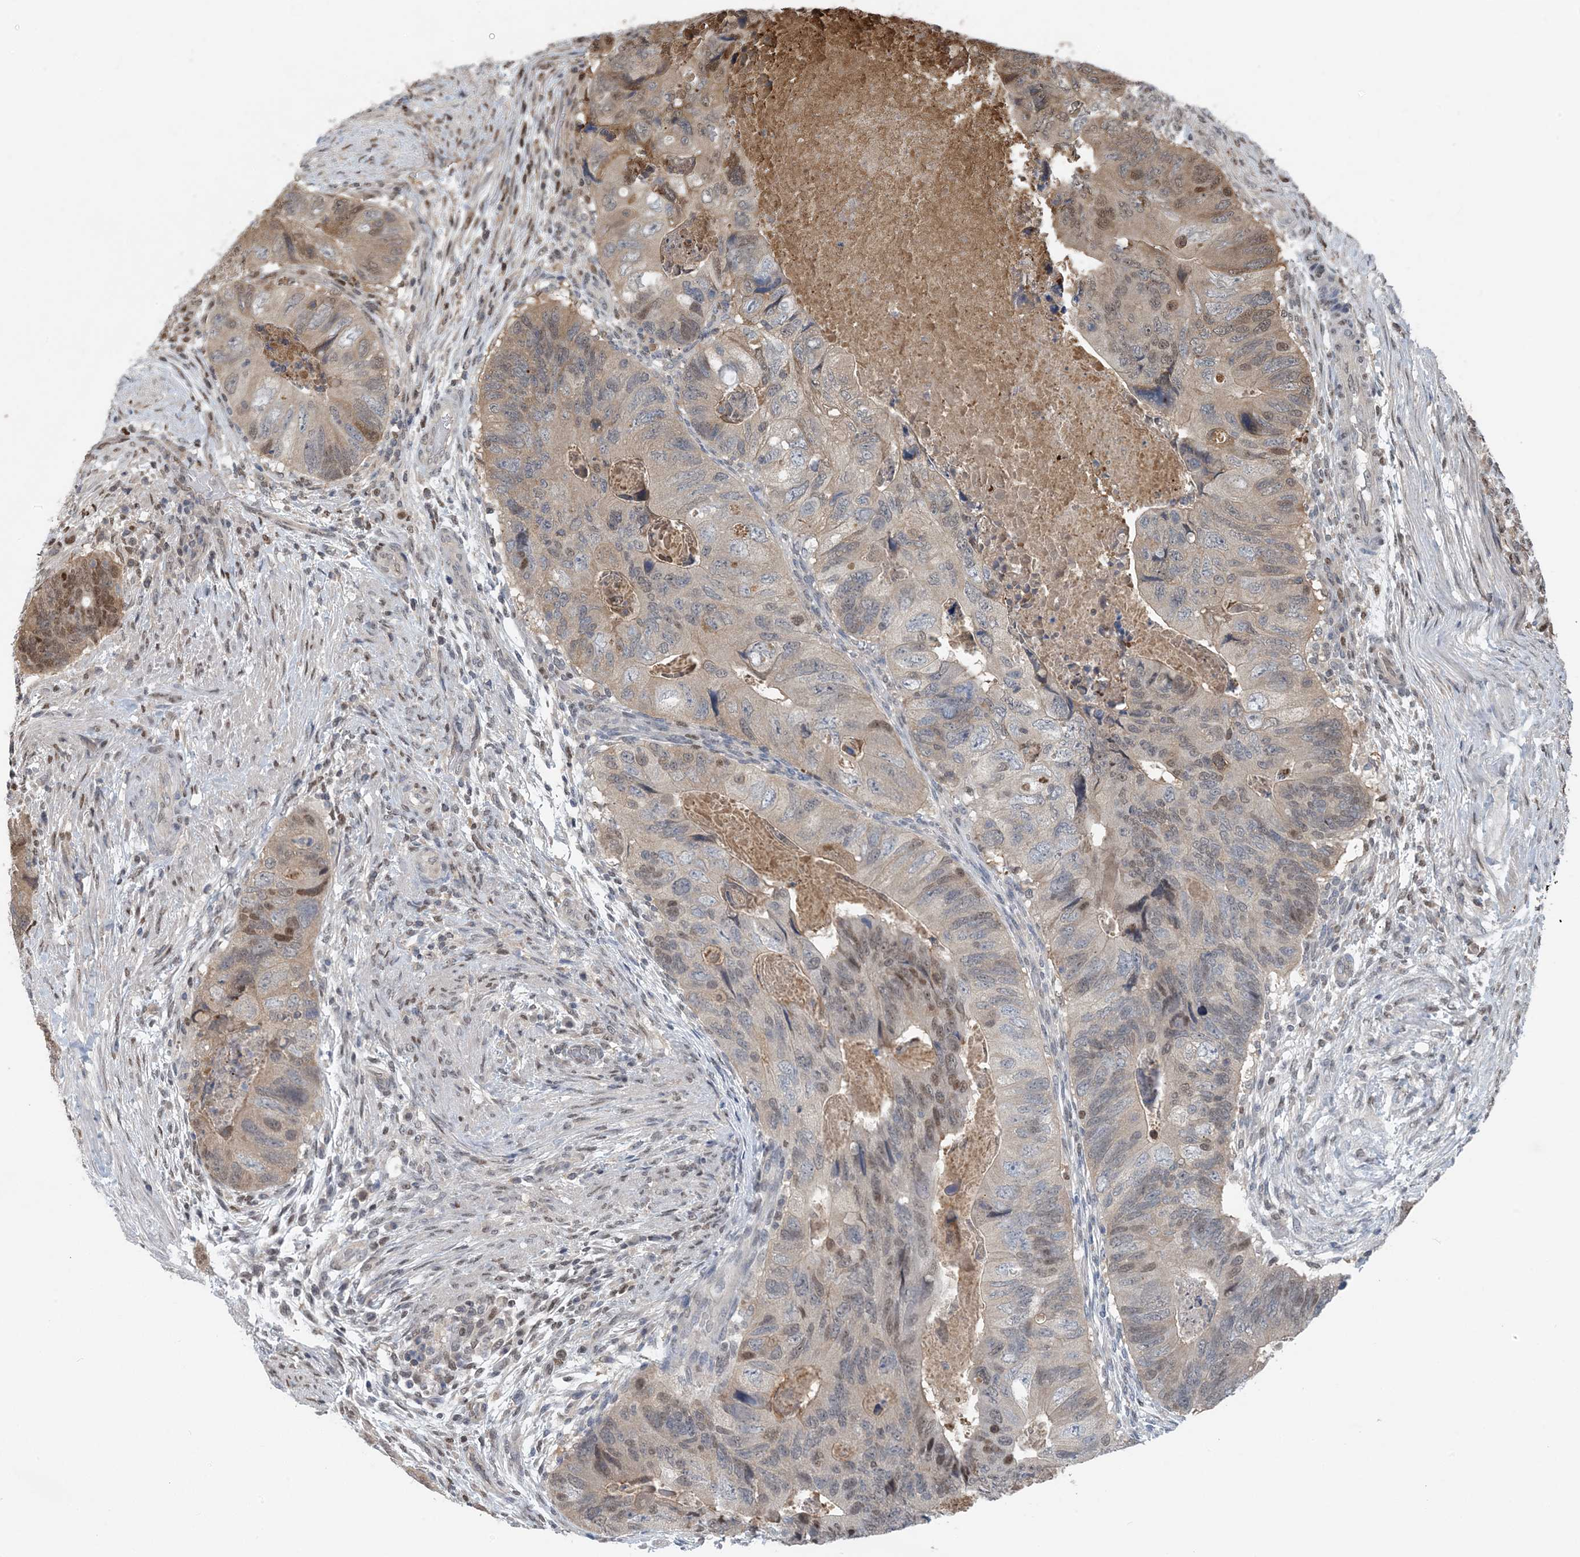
{"staining": {"intensity": "moderate", "quantity": "25%-75%", "location": "cytoplasmic/membranous,nuclear"}, "tissue": "colorectal cancer", "cell_type": "Tumor cells", "image_type": "cancer", "snomed": [{"axis": "morphology", "description": "Adenocarcinoma, NOS"}, {"axis": "topography", "description": "Rectum"}], "caption": "IHC (DAB (3,3'-diaminobenzidine)) staining of human colorectal cancer (adenocarcinoma) demonstrates moderate cytoplasmic/membranous and nuclear protein positivity in about 25%-75% of tumor cells.", "gene": "HIKESHI", "patient": {"sex": "male", "age": 63}}